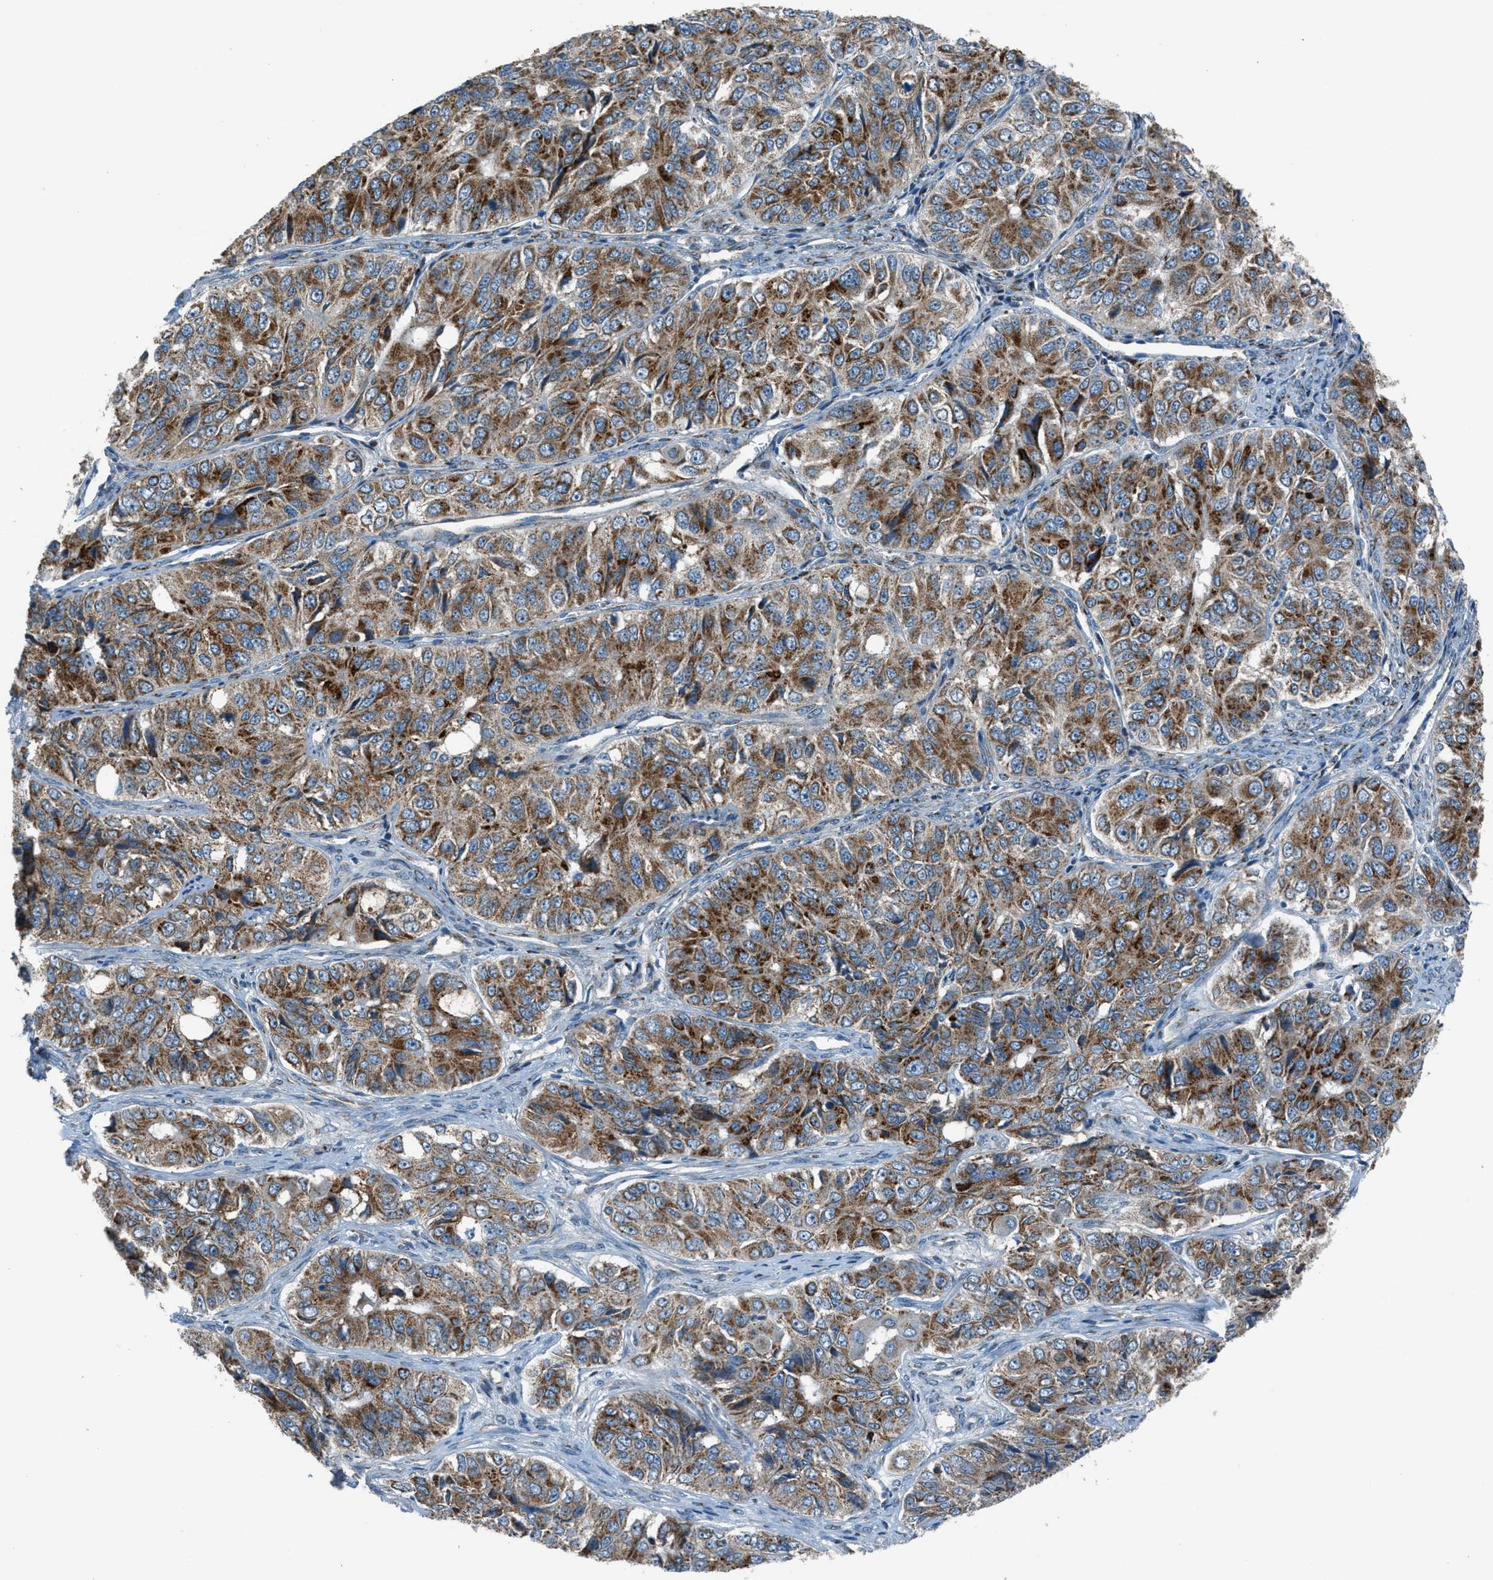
{"staining": {"intensity": "moderate", "quantity": ">75%", "location": "cytoplasmic/membranous"}, "tissue": "ovarian cancer", "cell_type": "Tumor cells", "image_type": "cancer", "snomed": [{"axis": "morphology", "description": "Carcinoma, endometroid"}, {"axis": "topography", "description": "Ovary"}], "caption": "An IHC histopathology image of neoplastic tissue is shown. Protein staining in brown shows moderate cytoplasmic/membranous positivity in ovarian endometroid carcinoma within tumor cells.", "gene": "BCKDK", "patient": {"sex": "female", "age": 51}}